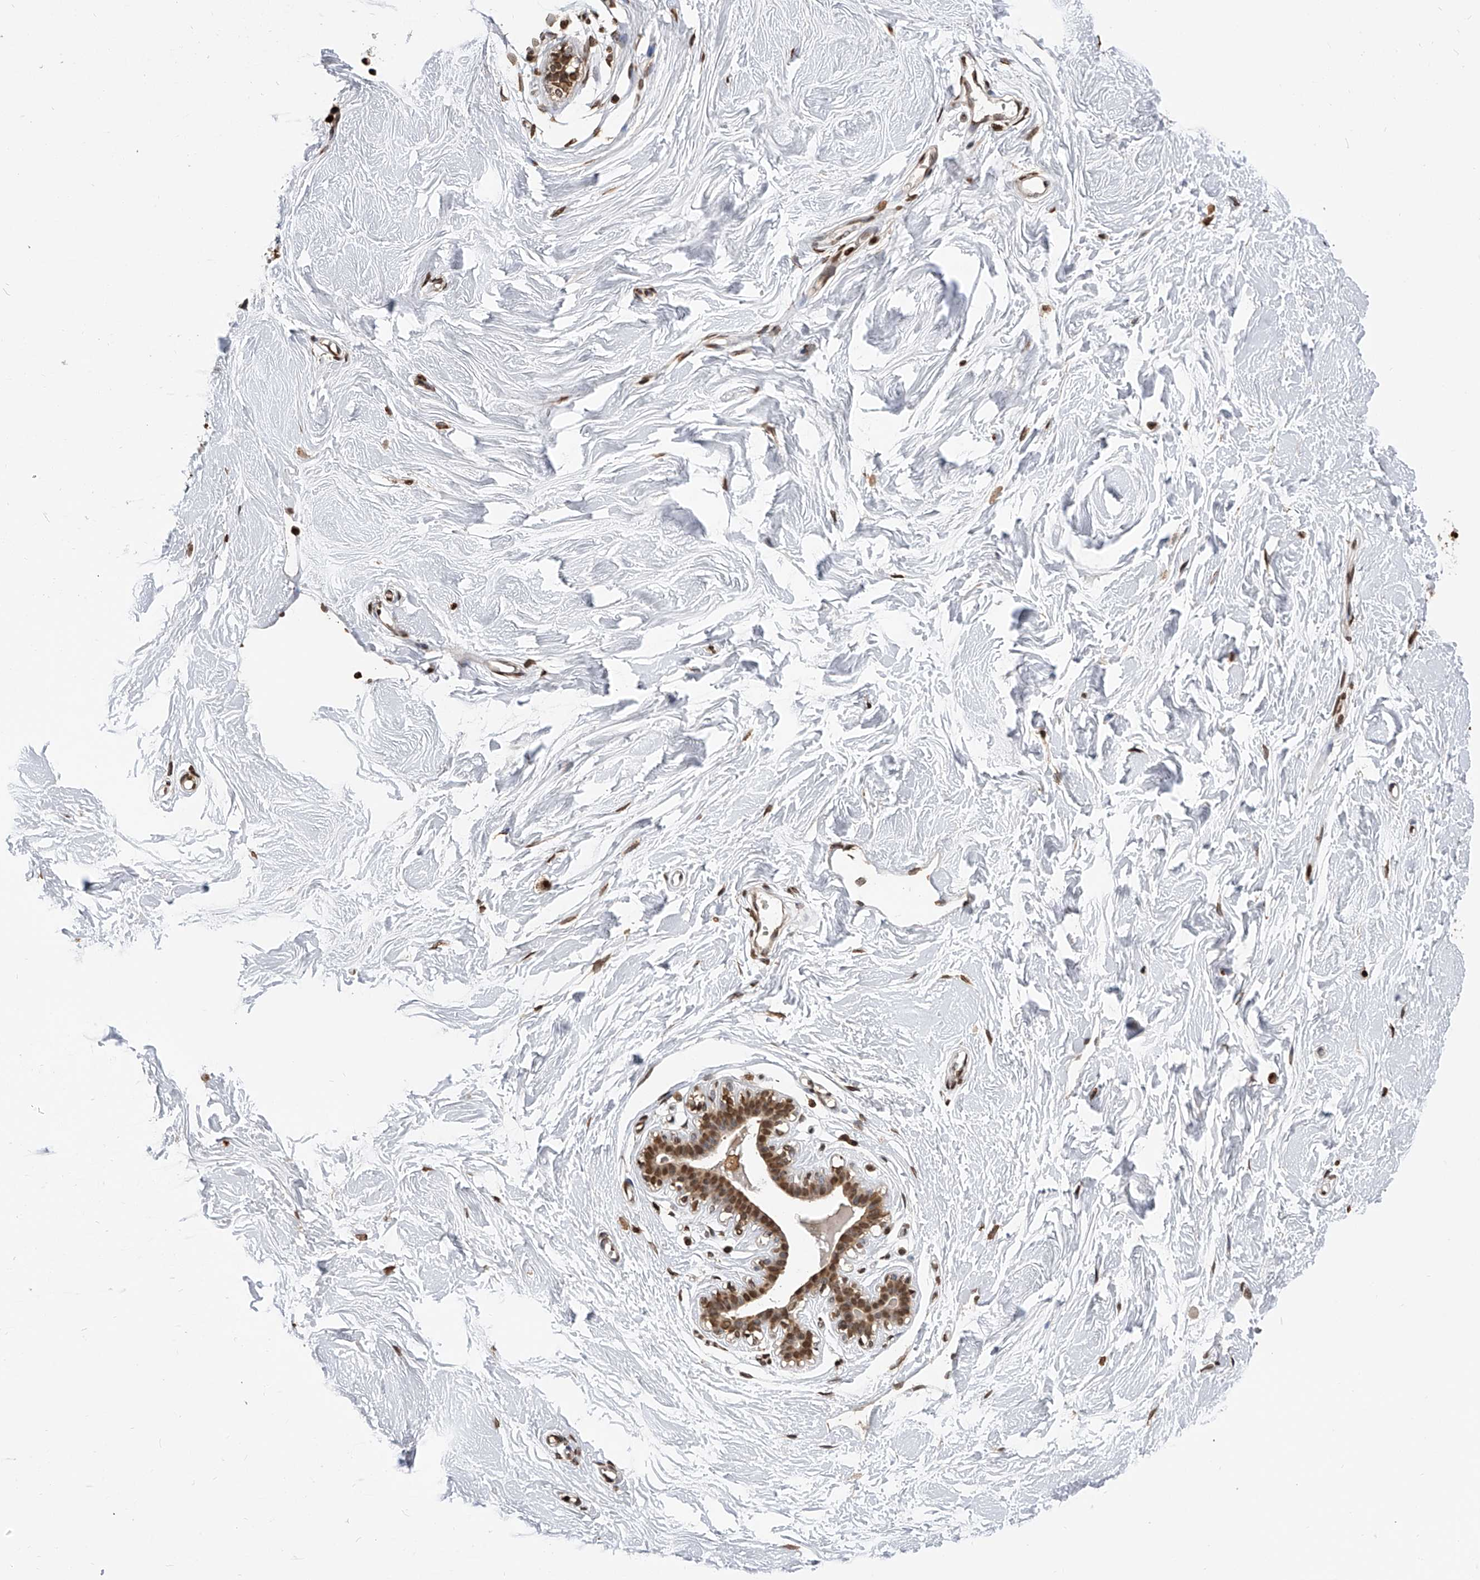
{"staining": {"intensity": "weak", "quantity": "25%-75%", "location": "nuclear"}, "tissue": "breast", "cell_type": "Adipocytes", "image_type": "normal", "snomed": [{"axis": "morphology", "description": "Normal tissue, NOS"}, {"axis": "topography", "description": "Breast"}], "caption": "Immunohistochemical staining of normal human breast displays low levels of weak nuclear staining in about 25%-75% of adipocytes. Nuclei are stained in blue.", "gene": "CFAP410", "patient": {"sex": "female", "age": 26}}